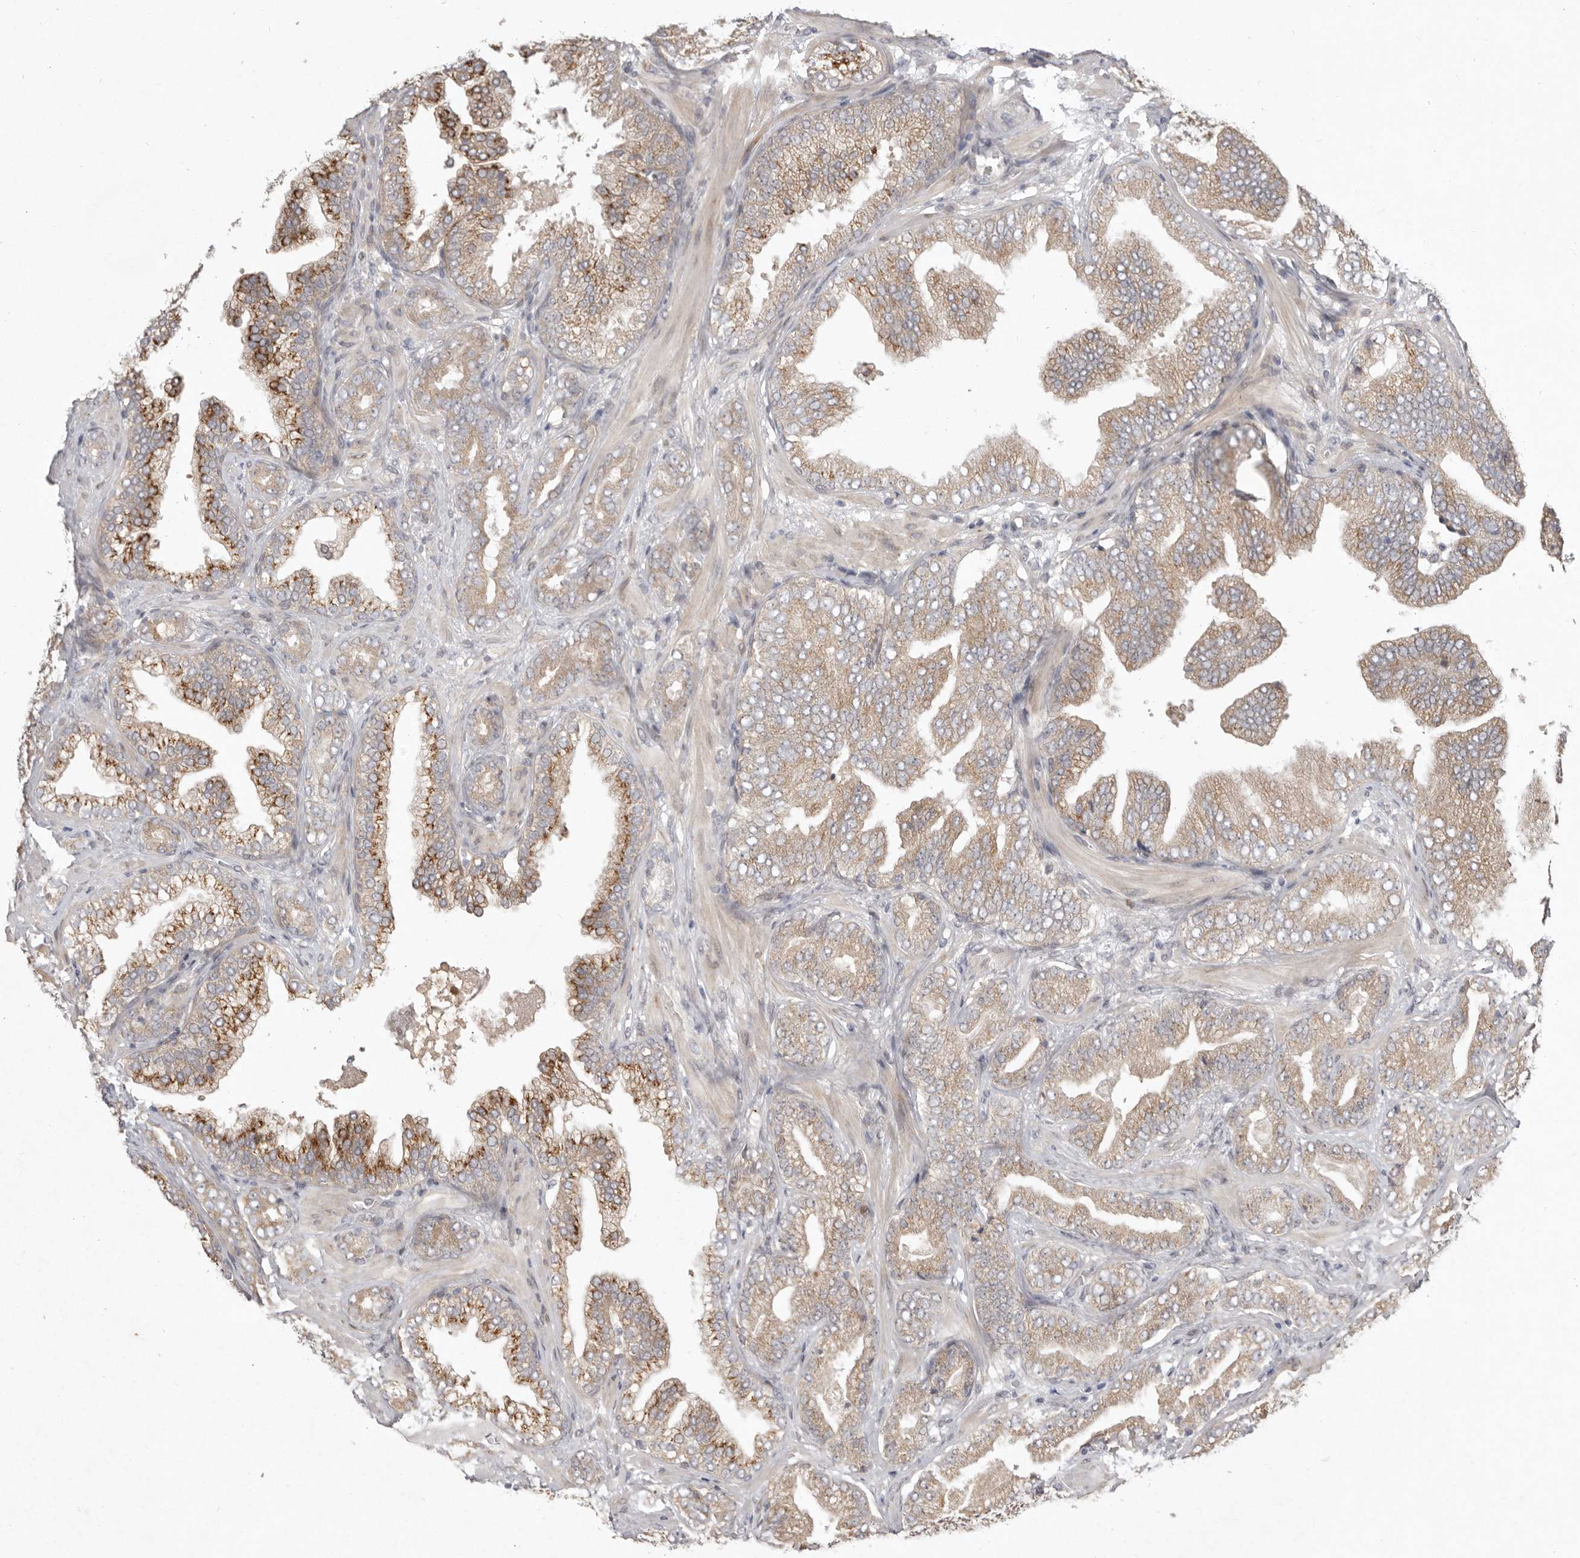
{"staining": {"intensity": "weak", "quantity": ">75%", "location": "cytoplasmic/membranous"}, "tissue": "prostate cancer", "cell_type": "Tumor cells", "image_type": "cancer", "snomed": [{"axis": "morphology", "description": "Adenocarcinoma, High grade"}, {"axis": "topography", "description": "Prostate"}], "caption": "Brown immunohistochemical staining in prostate cancer exhibits weak cytoplasmic/membranous positivity in about >75% of tumor cells.", "gene": "NSUN4", "patient": {"sex": "male", "age": 58}}